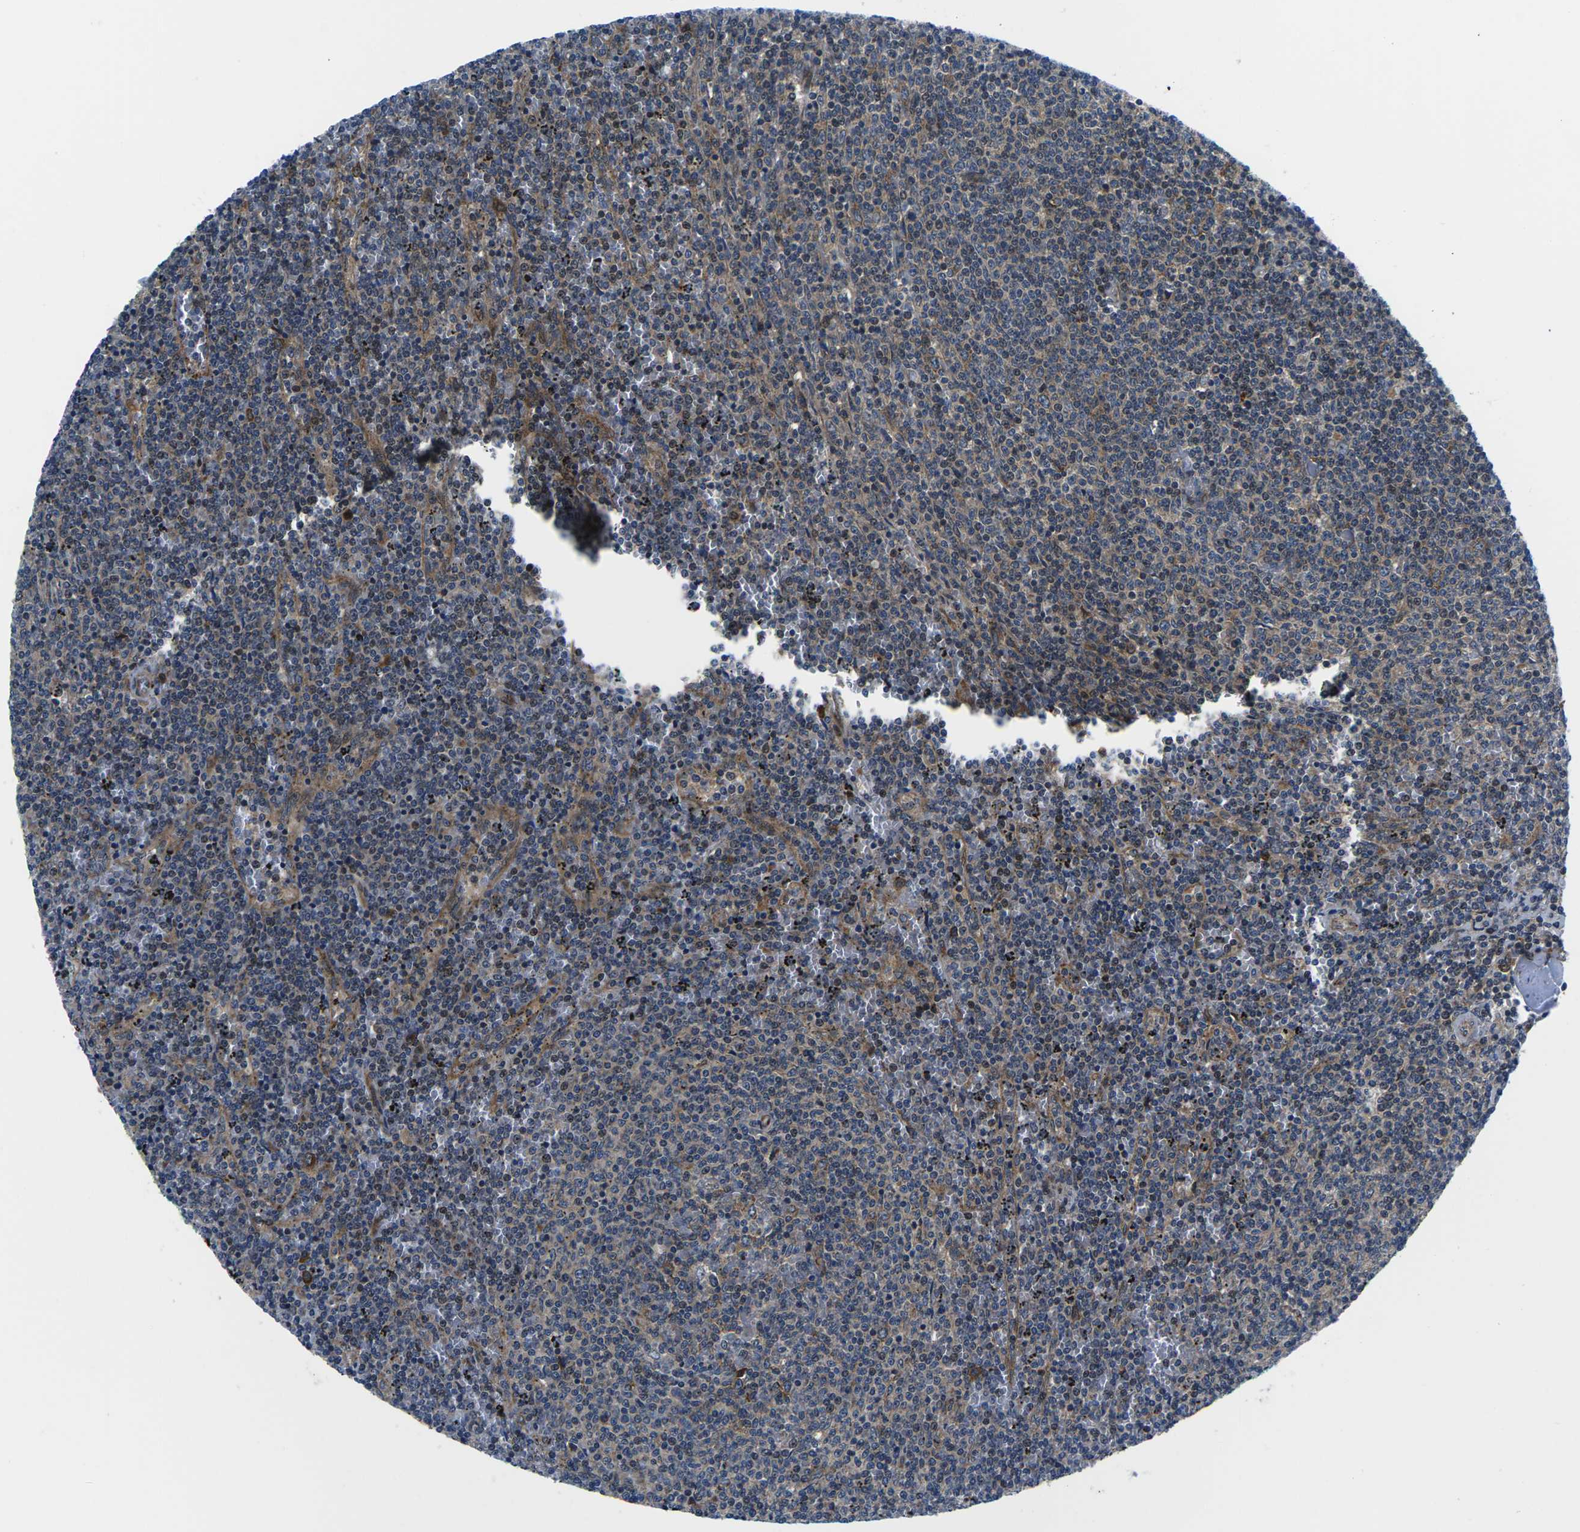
{"staining": {"intensity": "weak", "quantity": "25%-75%", "location": "nuclear"}, "tissue": "lymphoma", "cell_type": "Tumor cells", "image_type": "cancer", "snomed": [{"axis": "morphology", "description": "Malignant lymphoma, non-Hodgkin's type, Low grade"}, {"axis": "topography", "description": "Spleen"}], "caption": "A photomicrograph of lymphoma stained for a protein displays weak nuclear brown staining in tumor cells.", "gene": "EIF4E", "patient": {"sex": "female", "age": 50}}